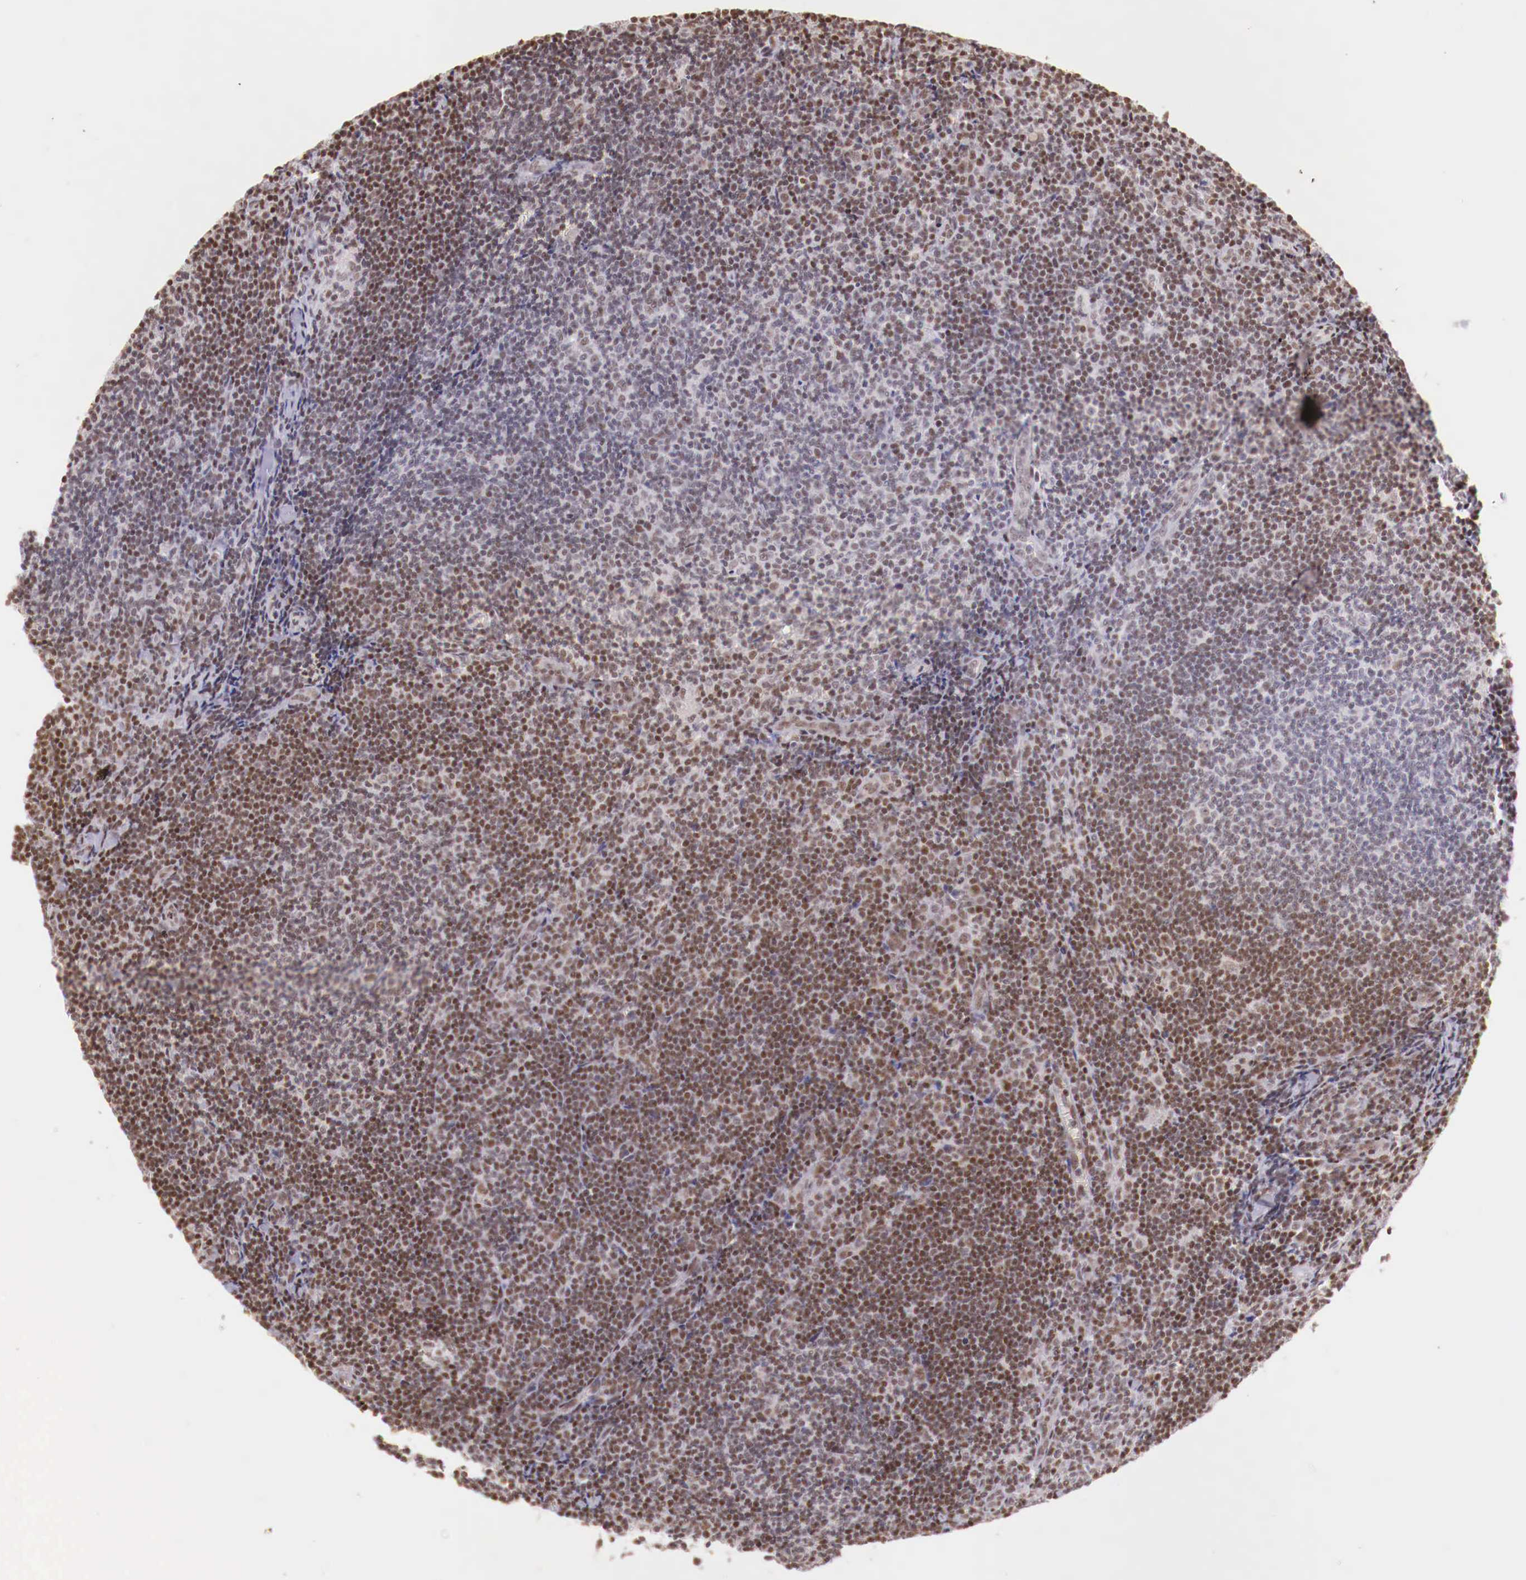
{"staining": {"intensity": "weak", "quantity": "25%-75%", "location": "nuclear"}, "tissue": "lymphoma", "cell_type": "Tumor cells", "image_type": "cancer", "snomed": [{"axis": "morphology", "description": "Malignant lymphoma, non-Hodgkin's type, Low grade"}, {"axis": "topography", "description": "Lymph node"}], "caption": "High-magnification brightfield microscopy of lymphoma stained with DAB (3,3'-diaminobenzidine) (brown) and counterstained with hematoxylin (blue). tumor cells exhibit weak nuclear positivity is present in approximately25%-75% of cells.", "gene": "SP1", "patient": {"sex": "male", "age": 49}}